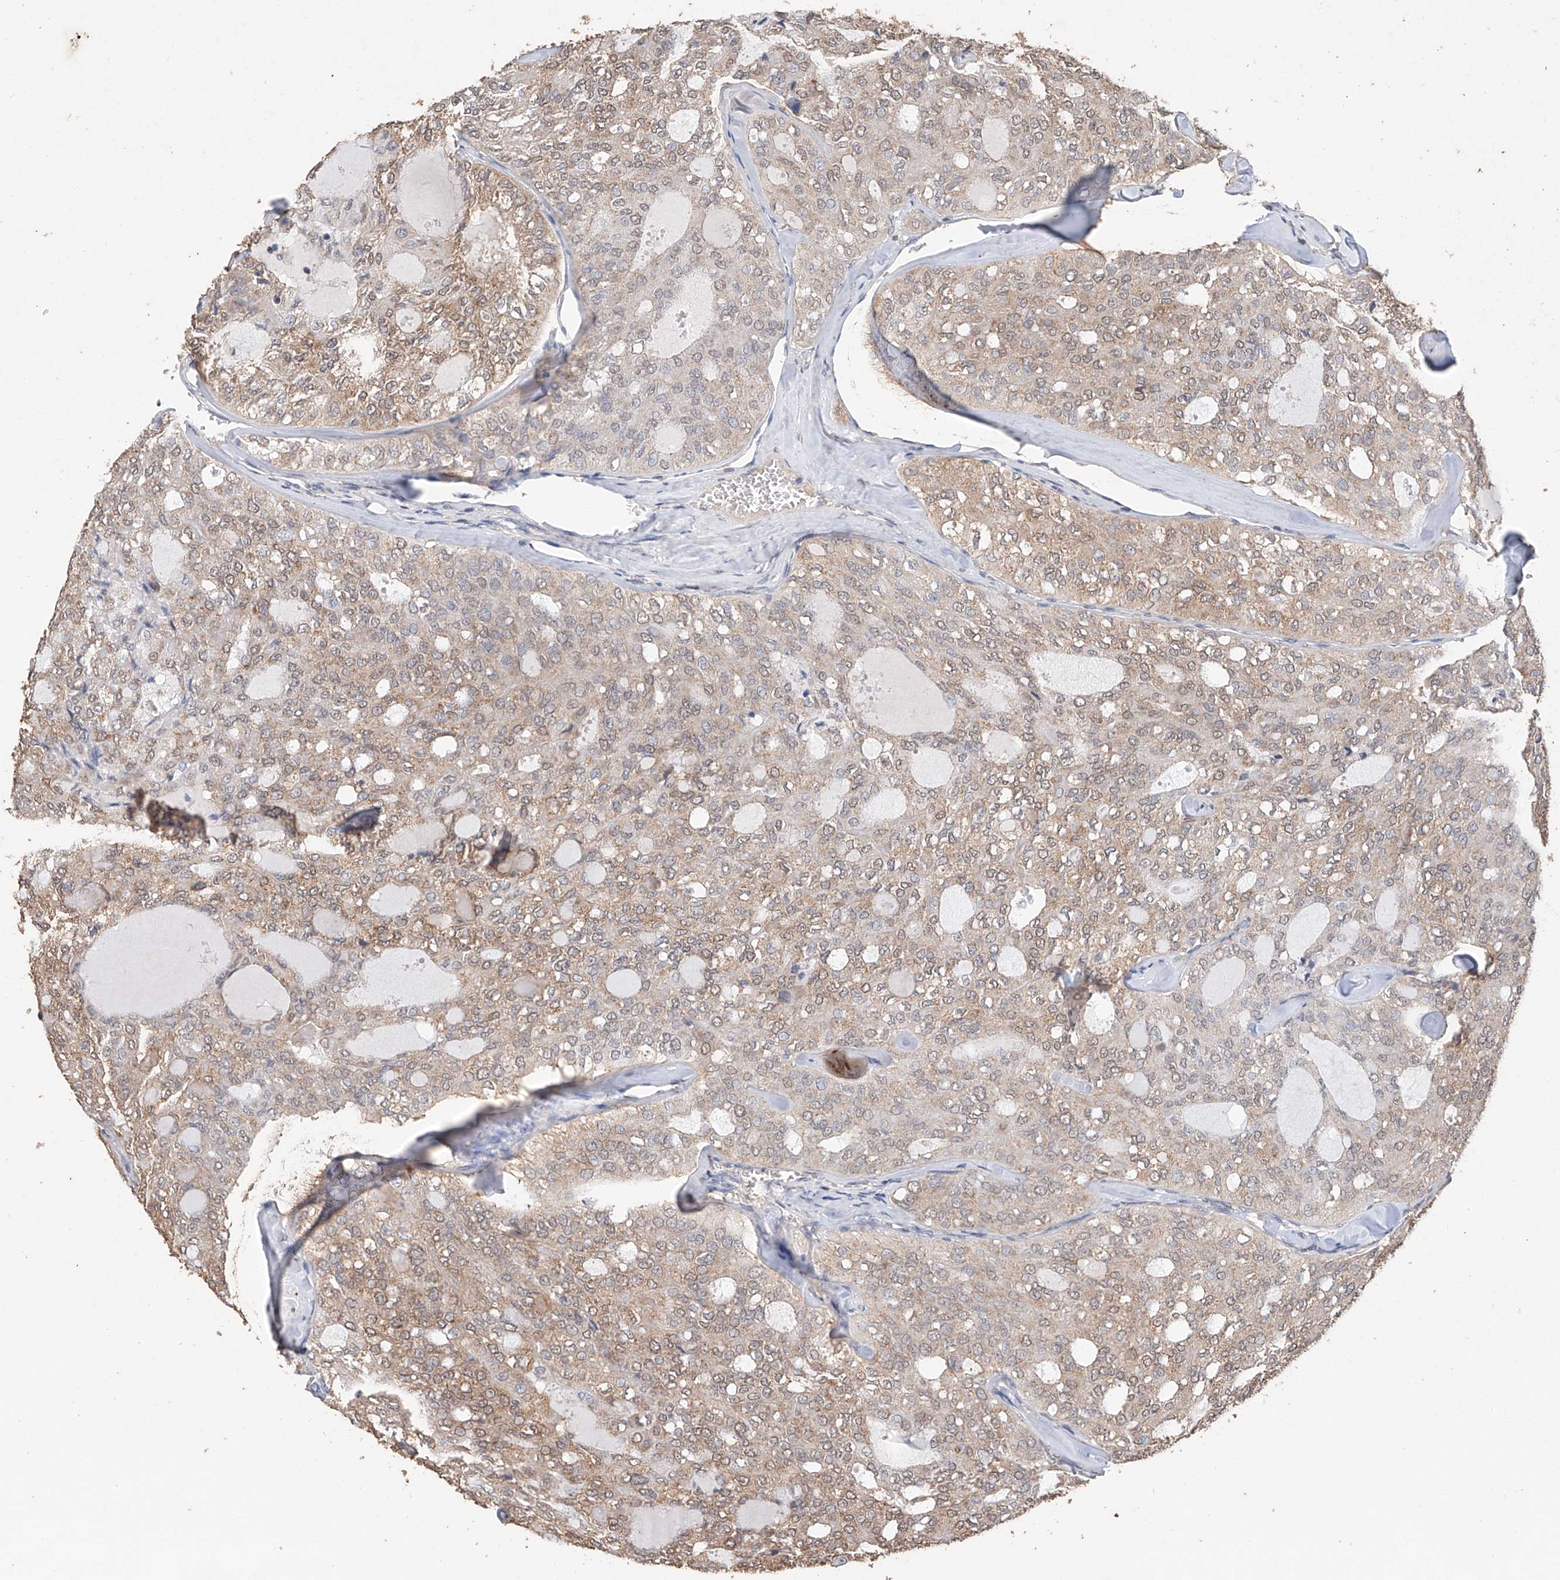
{"staining": {"intensity": "moderate", "quantity": ">75%", "location": "cytoplasmic/membranous,nuclear"}, "tissue": "thyroid cancer", "cell_type": "Tumor cells", "image_type": "cancer", "snomed": [{"axis": "morphology", "description": "Follicular adenoma carcinoma, NOS"}, {"axis": "topography", "description": "Thyroid gland"}], "caption": "Brown immunohistochemical staining in thyroid cancer (follicular adenoma carcinoma) shows moderate cytoplasmic/membranous and nuclear expression in approximately >75% of tumor cells.", "gene": "CERS4", "patient": {"sex": "male", "age": 75}}